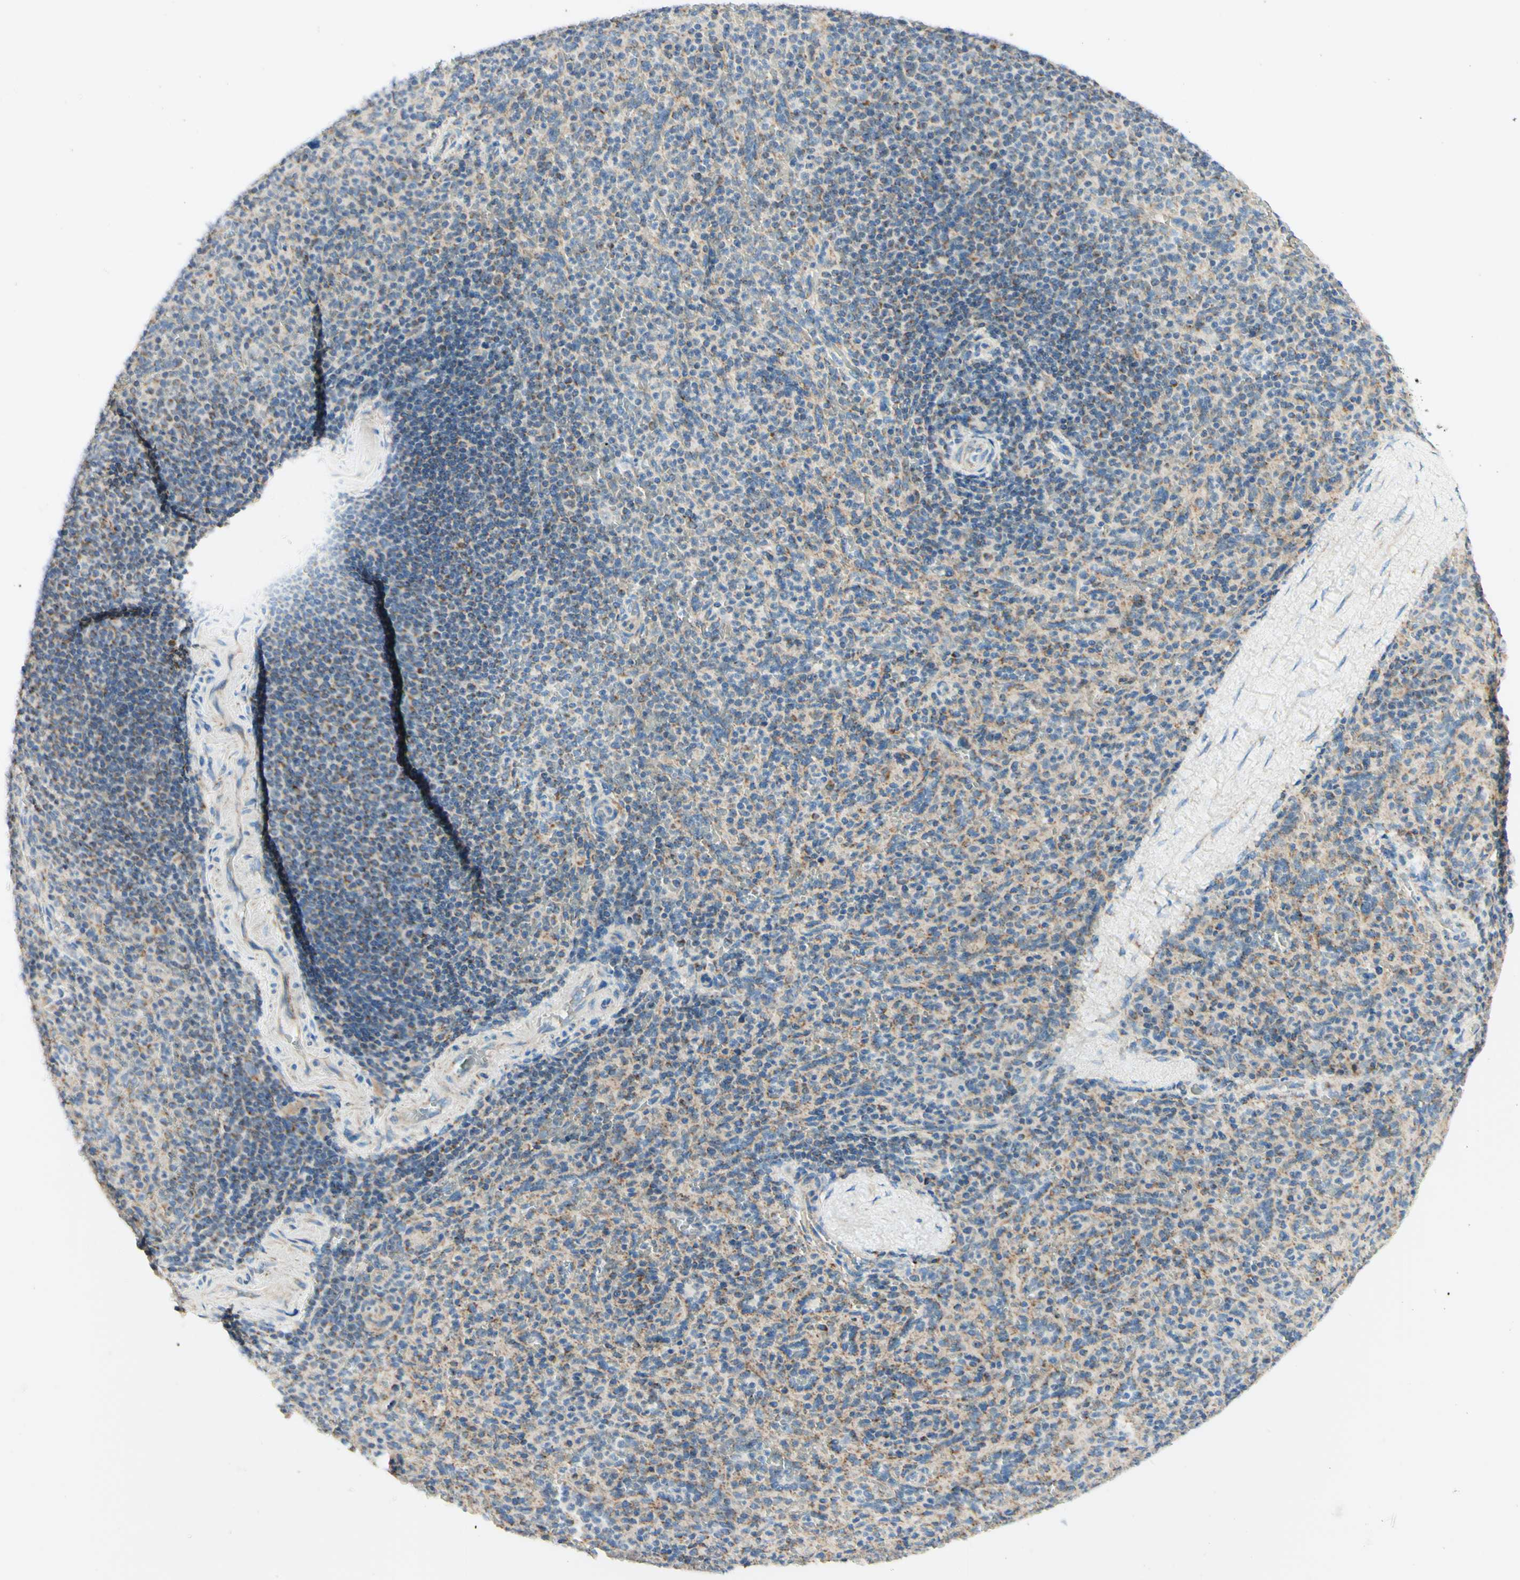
{"staining": {"intensity": "negative", "quantity": "none", "location": "none"}, "tissue": "spleen", "cell_type": "Cells in red pulp", "image_type": "normal", "snomed": [{"axis": "morphology", "description": "Normal tissue, NOS"}, {"axis": "topography", "description": "Spleen"}], "caption": "DAB immunohistochemical staining of unremarkable human spleen exhibits no significant positivity in cells in red pulp.", "gene": "ARMC10", "patient": {"sex": "male", "age": 36}}